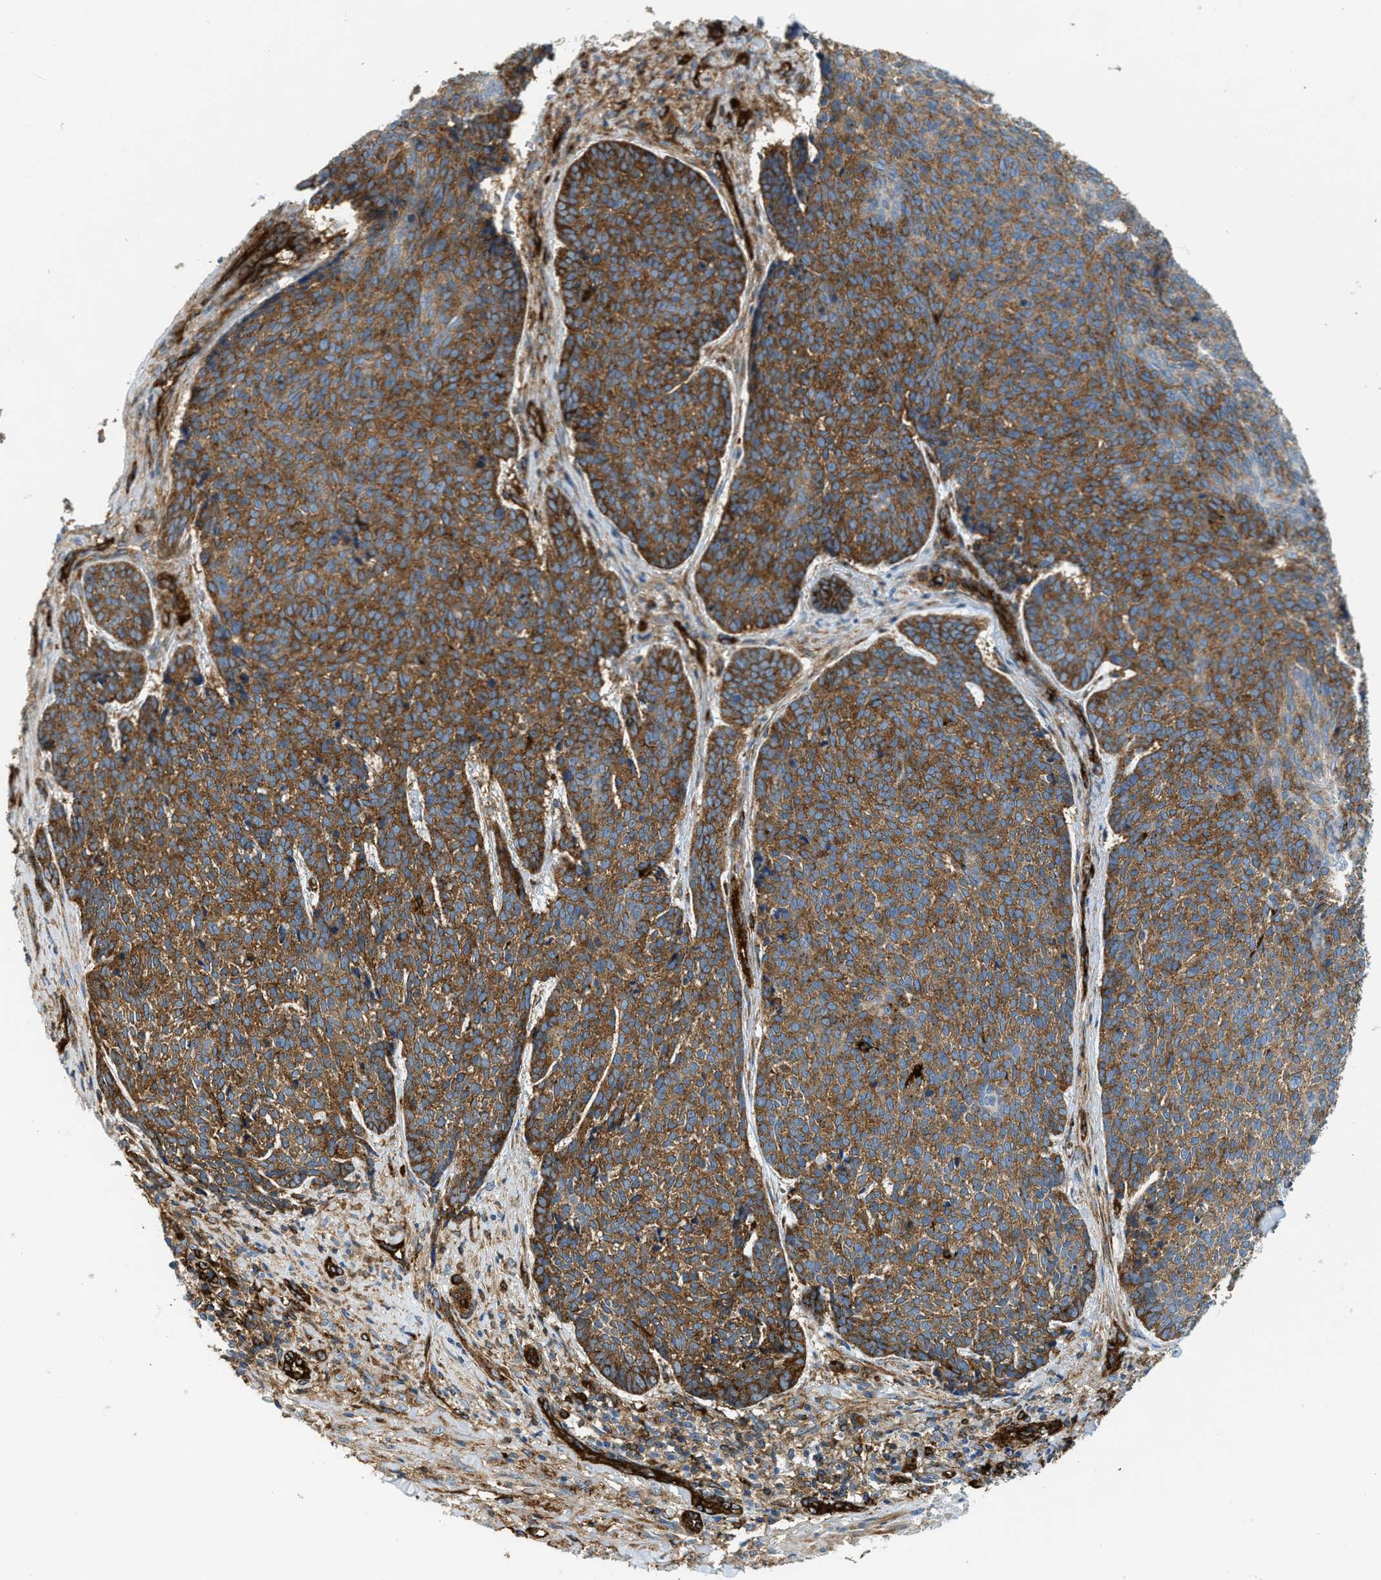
{"staining": {"intensity": "moderate", "quantity": ">75%", "location": "cytoplasmic/membranous"}, "tissue": "skin cancer", "cell_type": "Tumor cells", "image_type": "cancer", "snomed": [{"axis": "morphology", "description": "Basal cell carcinoma"}, {"axis": "topography", "description": "Skin"}], "caption": "Immunohistochemical staining of human skin cancer reveals medium levels of moderate cytoplasmic/membranous positivity in about >75% of tumor cells.", "gene": "HIP1", "patient": {"sex": "male", "age": 84}}